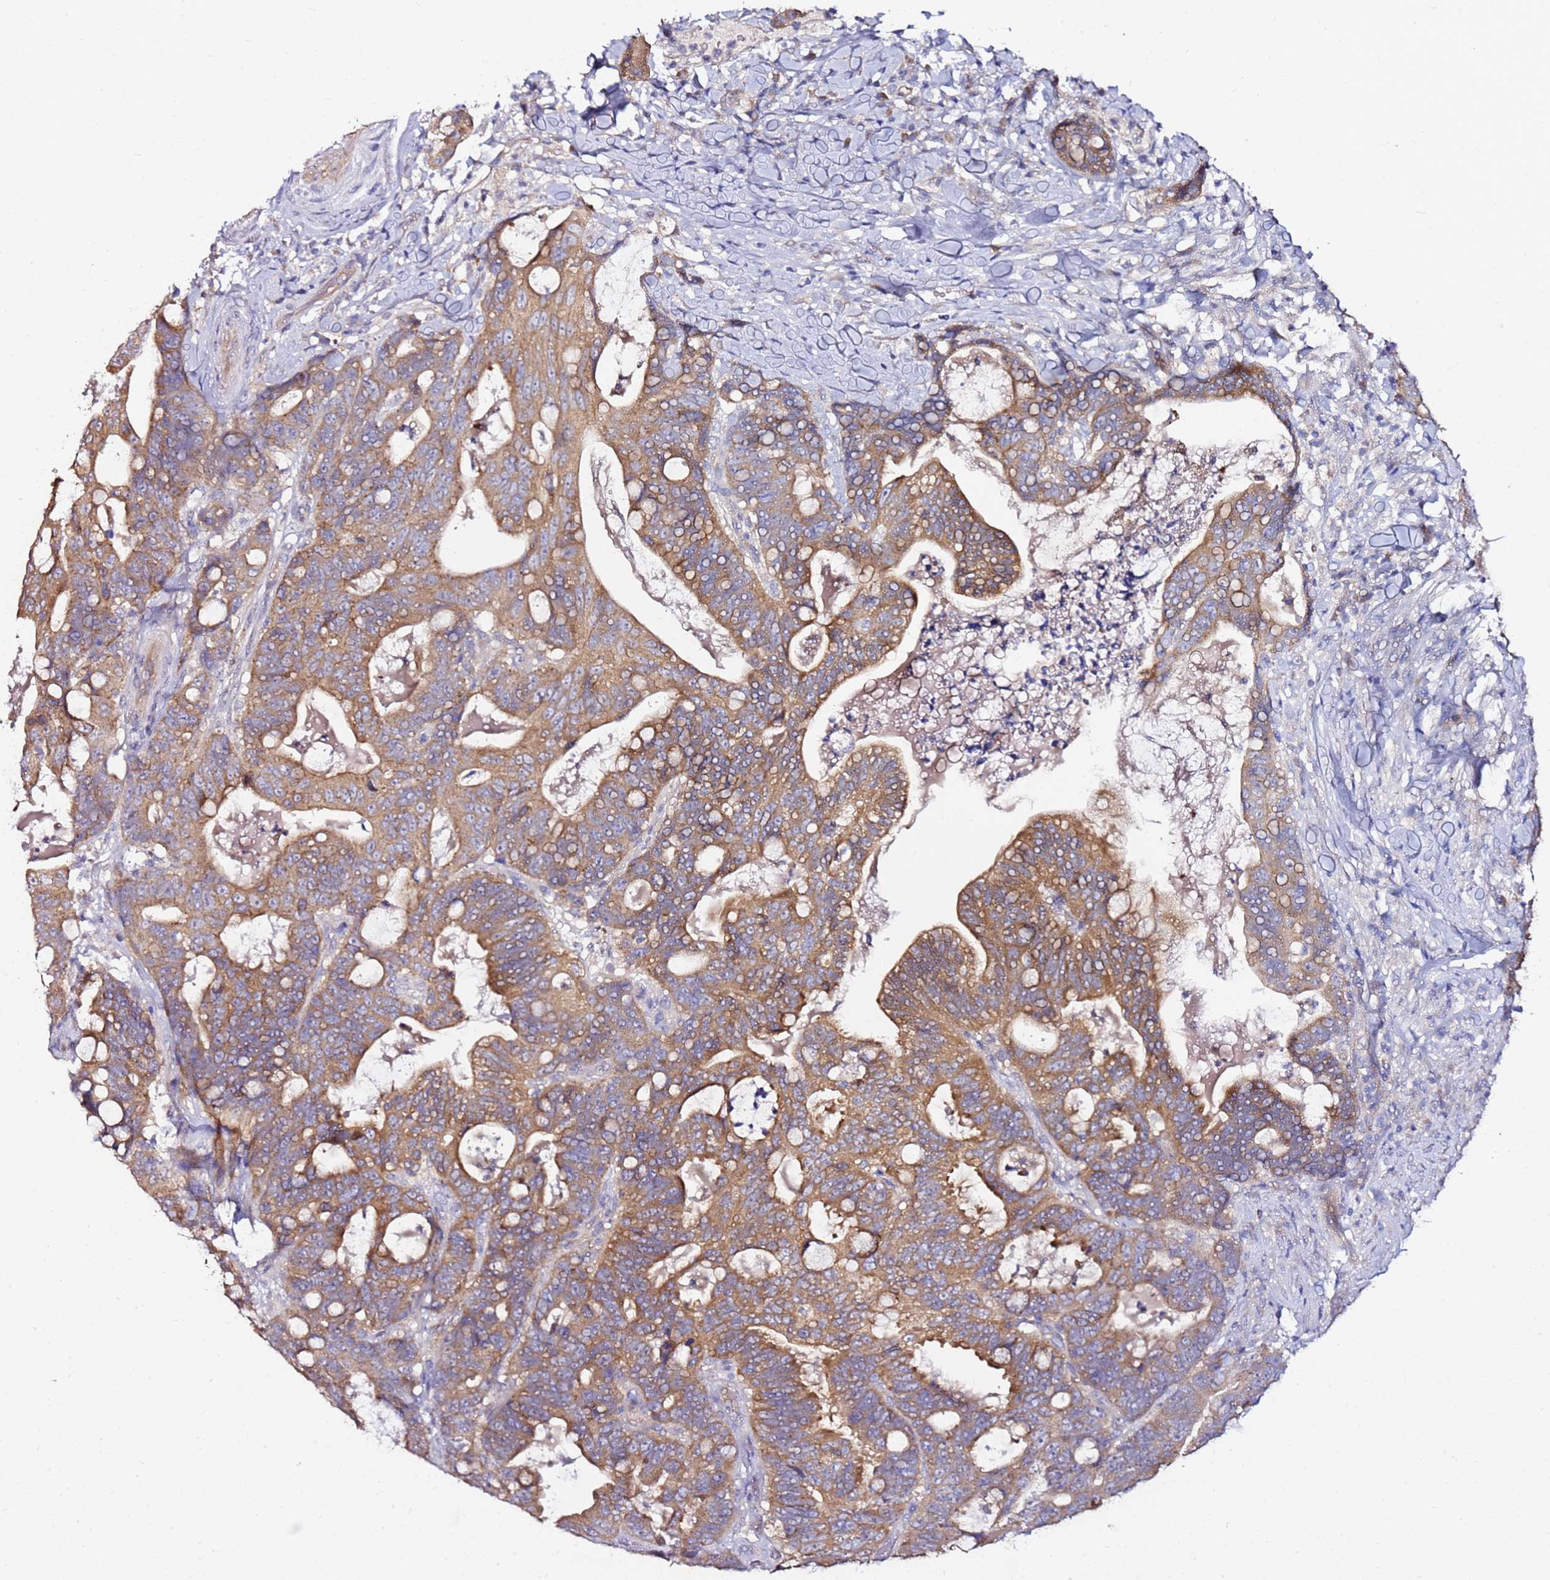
{"staining": {"intensity": "moderate", "quantity": ">75%", "location": "cytoplasmic/membranous"}, "tissue": "colorectal cancer", "cell_type": "Tumor cells", "image_type": "cancer", "snomed": [{"axis": "morphology", "description": "Adenocarcinoma, NOS"}, {"axis": "topography", "description": "Colon"}], "caption": "Immunohistochemical staining of human colorectal adenocarcinoma displays medium levels of moderate cytoplasmic/membranous protein expression in about >75% of tumor cells.", "gene": "SRRM5", "patient": {"sex": "female", "age": 82}}